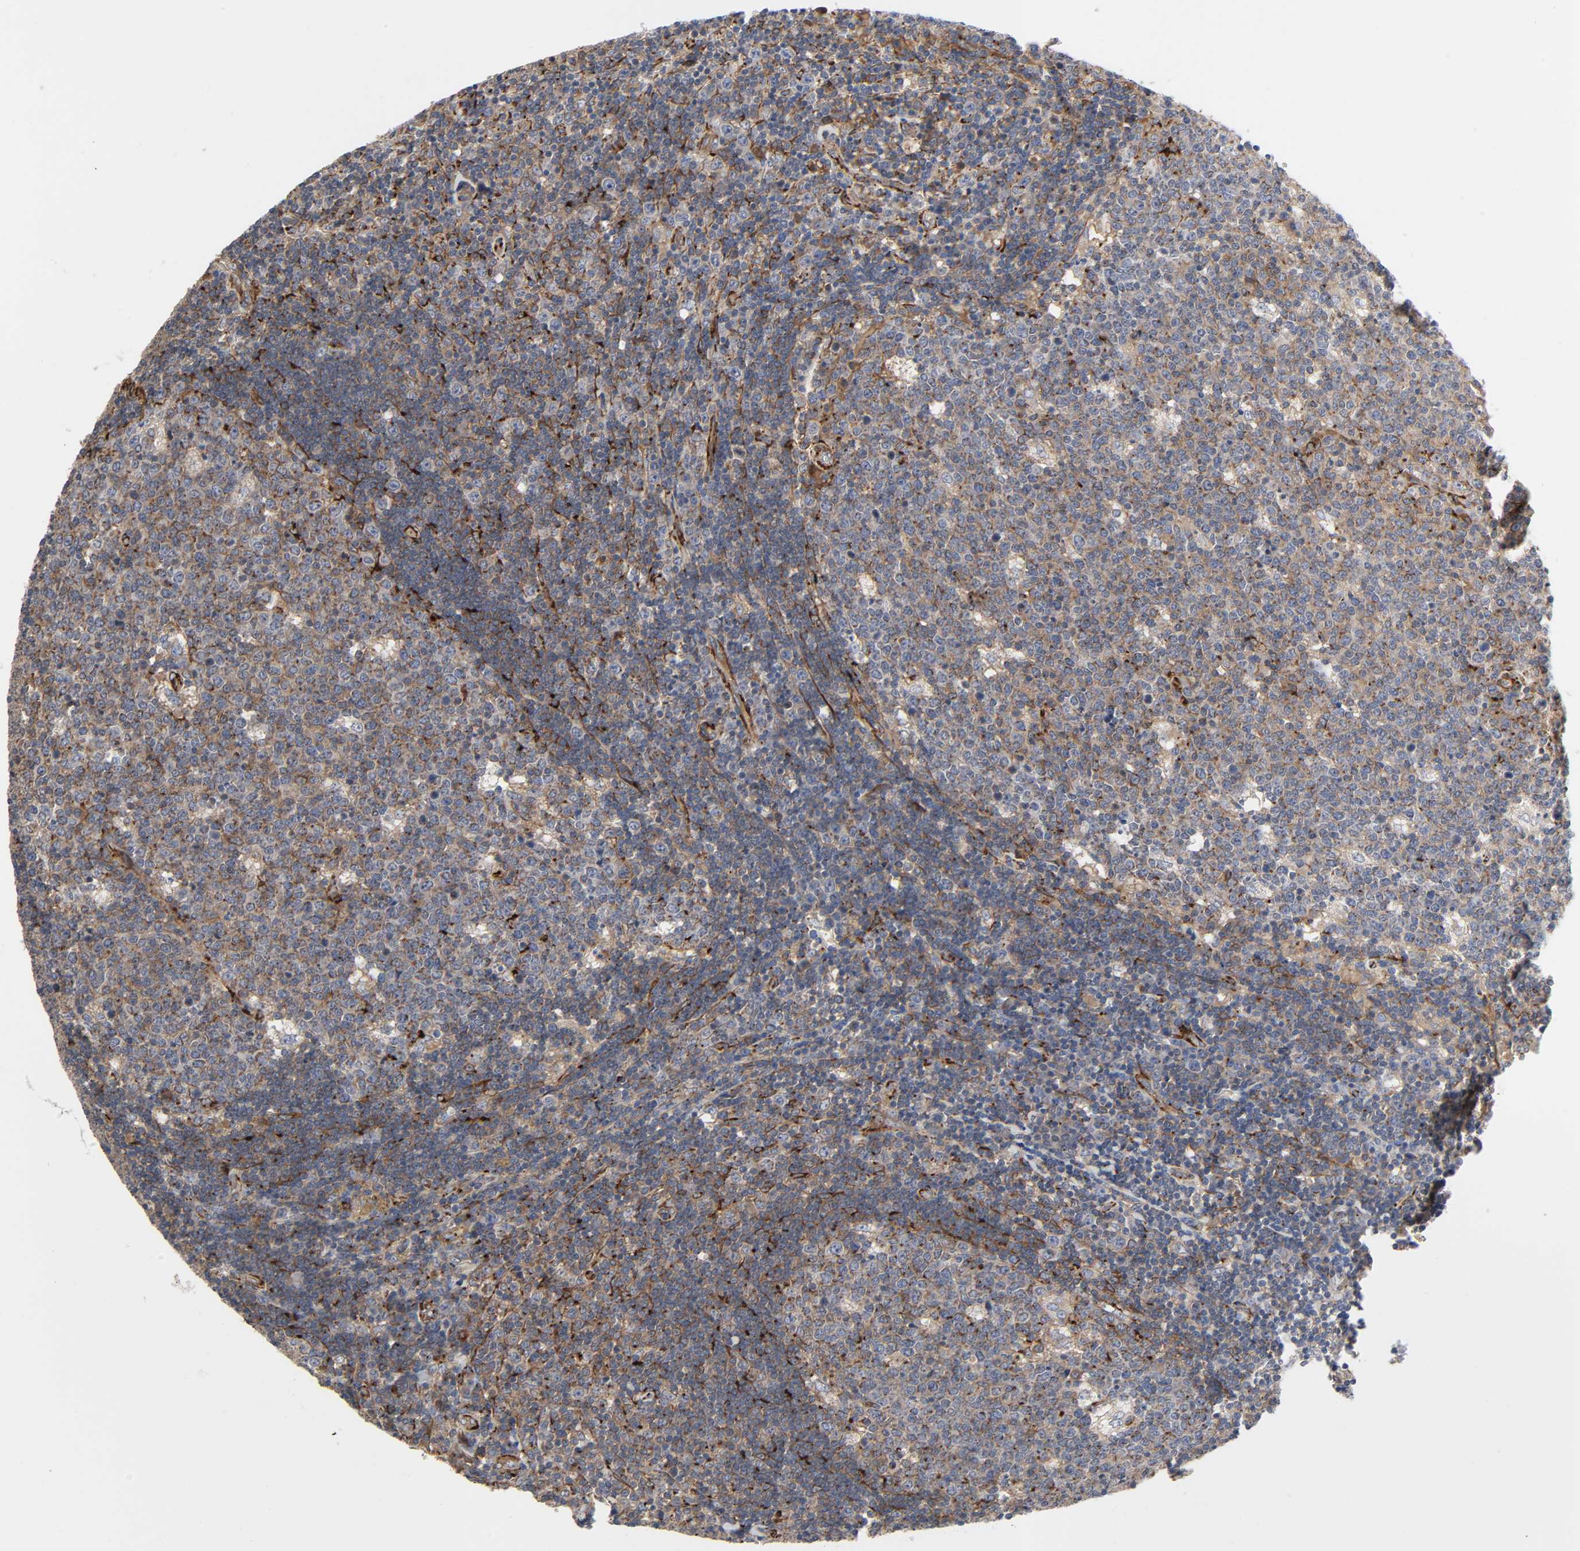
{"staining": {"intensity": "moderate", "quantity": ">75%", "location": "cytoplasmic/membranous"}, "tissue": "lymph node", "cell_type": "Germinal center cells", "image_type": "normal", "snomed": [{"axis": "morphology", "description": "Normal tissue, NOS"}, {"axis": "topography", "description": "Lymph node"}, {"axis": "topography", "description": "Salivary gland"}], "caption": "Germinal center cells reveal moderate cytoplasmic/membranous positivity in approximately >75% of cells in benign lymph node.", "gene": "ARHGAP1", "patient": {"sex": "male", "age": 8}}